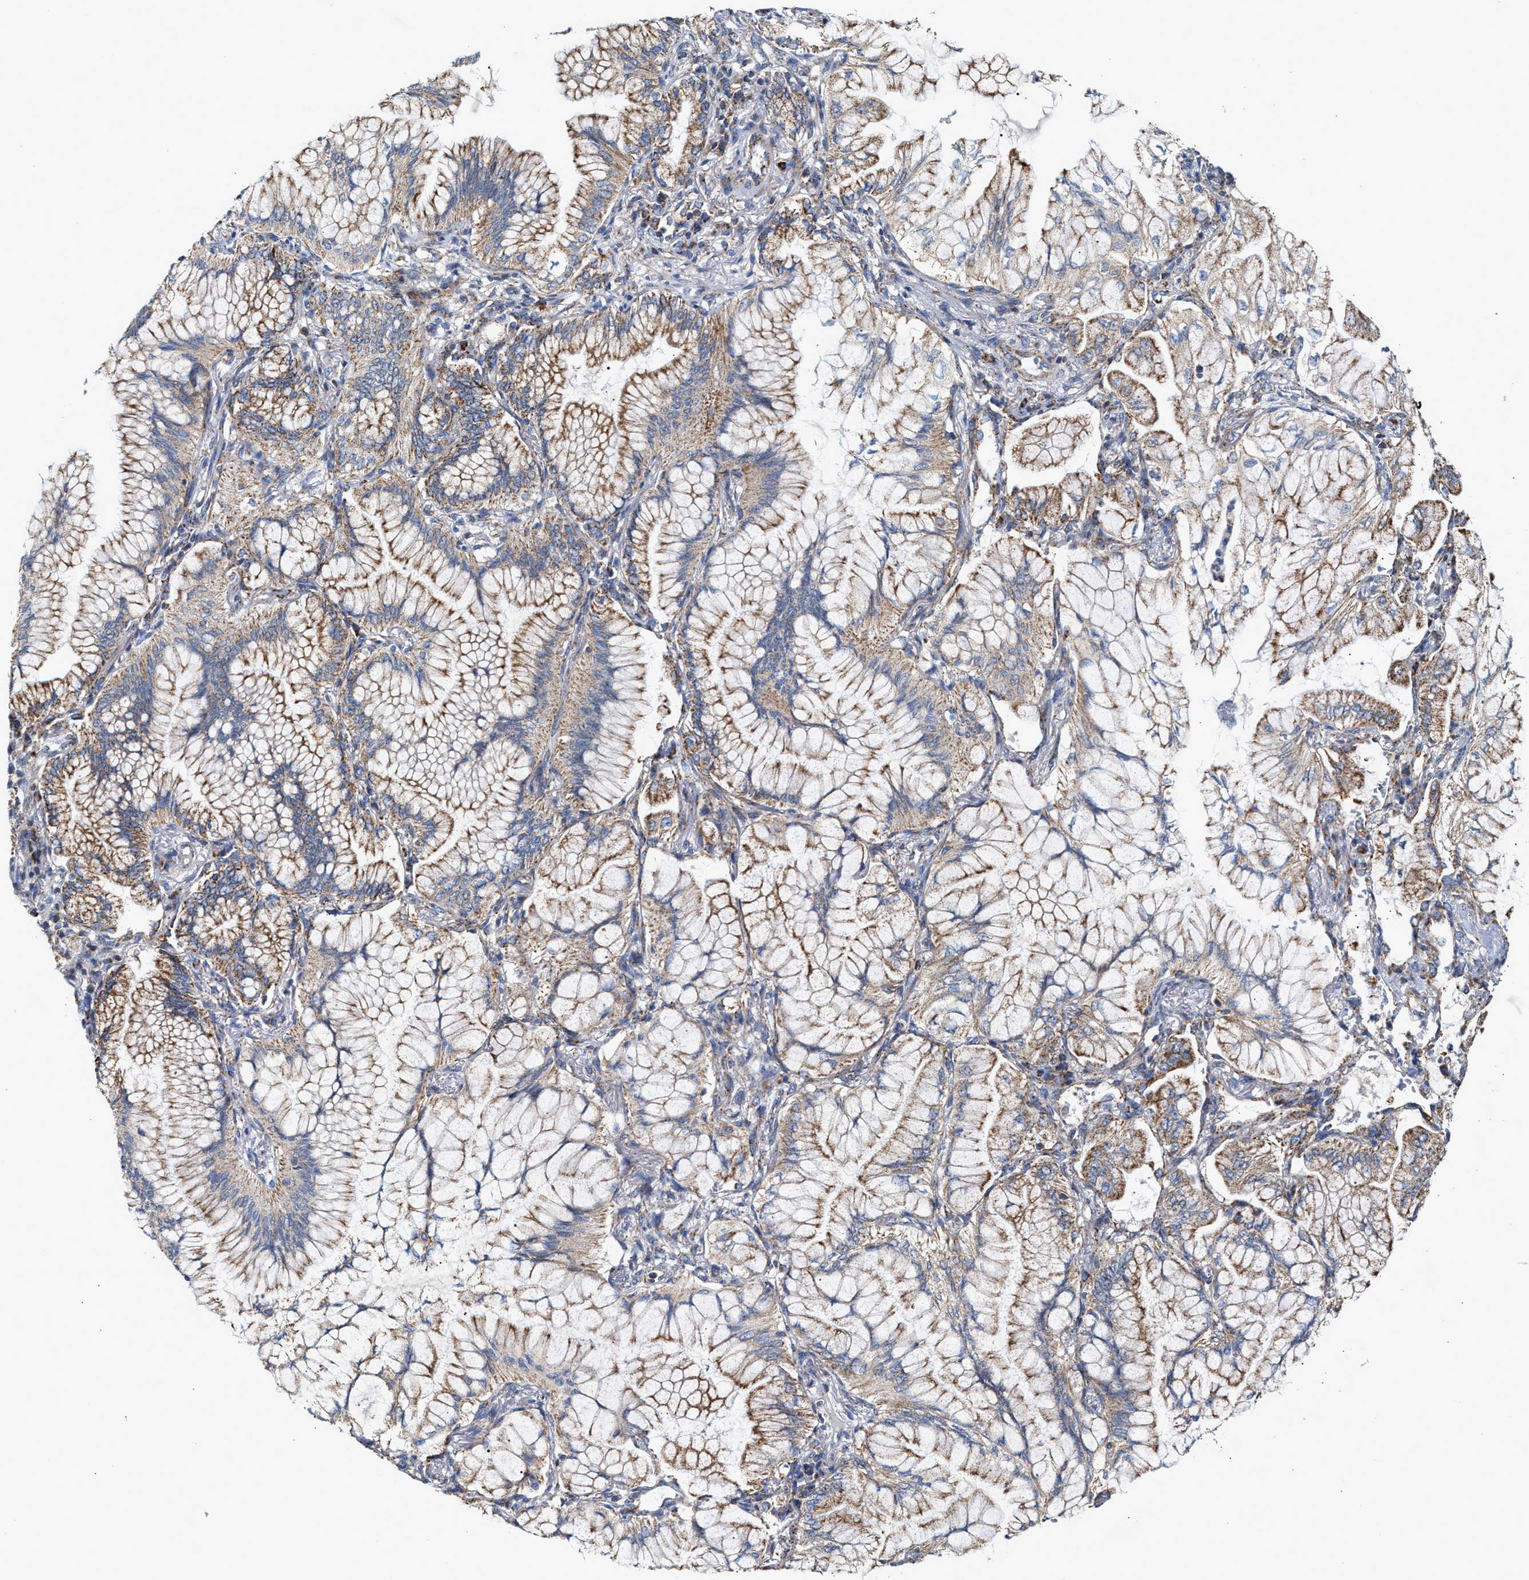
{"staining": {"intensity": "moderate", "quantity": ">75%", "location": "cytoplasmic/membranous"}, "tissue": "lung cancer", "cell_type": "Tumor cells", "image_type": "cancer", "snomed": [{"axis": "morphology", "description": "Adenocarcinoma, NOS"}, {"axis": "topography", "description": "Lung"}], "caption": "High-magnification brightfield microscopy of lung cancer stained with DAB (3,3'-diaminobenzidine) (brown) and counterstained with hematoxylin (blue). tumor cells exhibit moderate cytoplasmic/membranous expression is present in approximately>75% of cells. (Brightfield microscopy of DAB IHC at high magnification).", "gene": "MECR", "patient": {"sex": "female", "age": 70}}